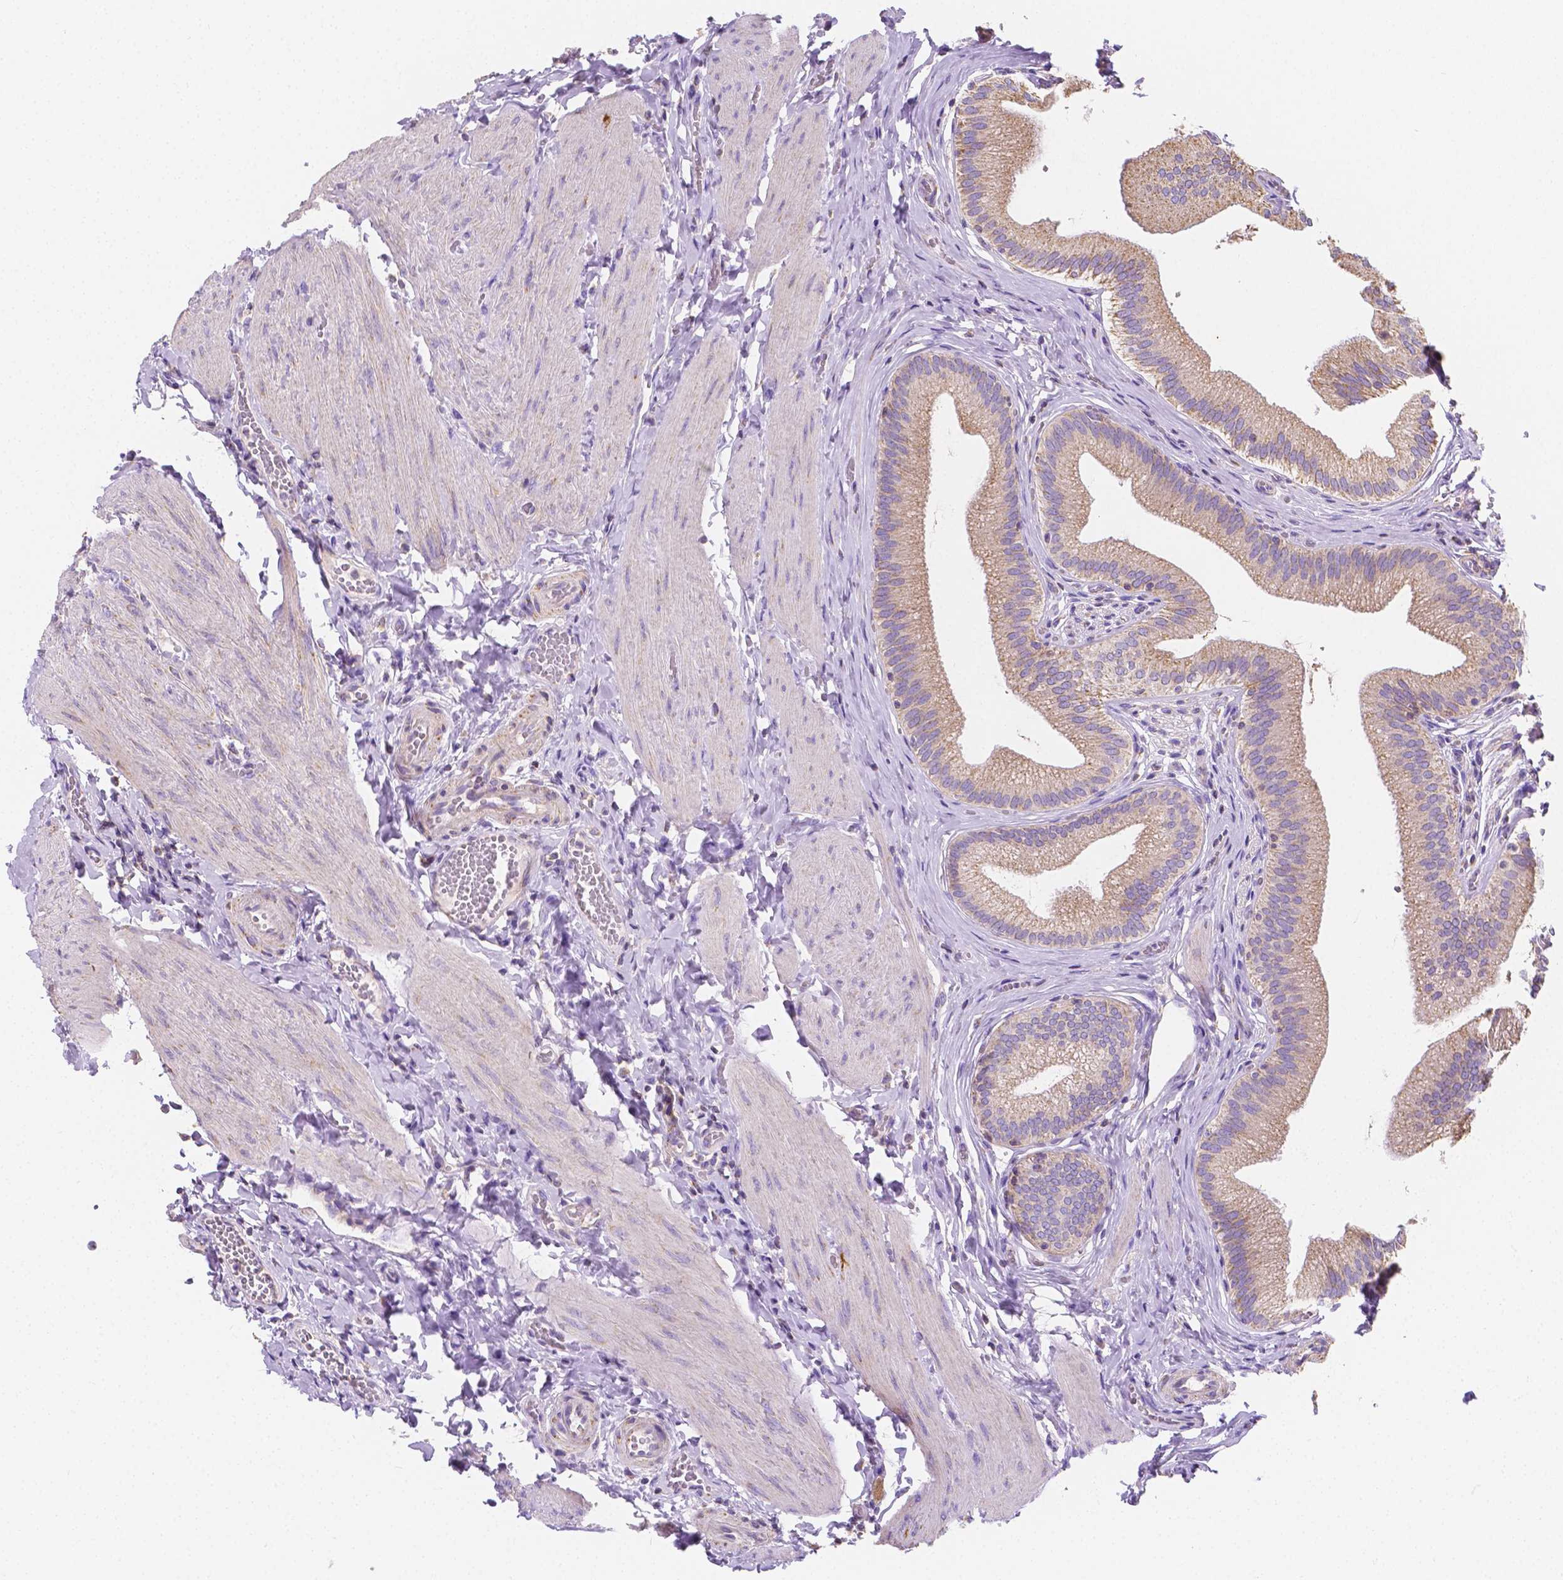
{"staining": {"intensity": "weak", "quantity": ">75%", "location": "cytoplasmic/membranous"}, "tissue": "gallbladder", "cell_type": "Glandular cells", "image_type": "normal", "snomed": [{"axis": "morphology", "description": "Normal tissue, NOS"}, {"axis": "topography", "description": "Gallbladder"}], "caption": "Immunohistochemistry (IHC) photomicrograph of benign human gallbladder stained for a protein (brown), which shows low levels of weak cytoplasmic/membranous positivity in about >75% of glandular cells.", "gene": "SGTB", "patient": {"sex": "male", "age": 17}}